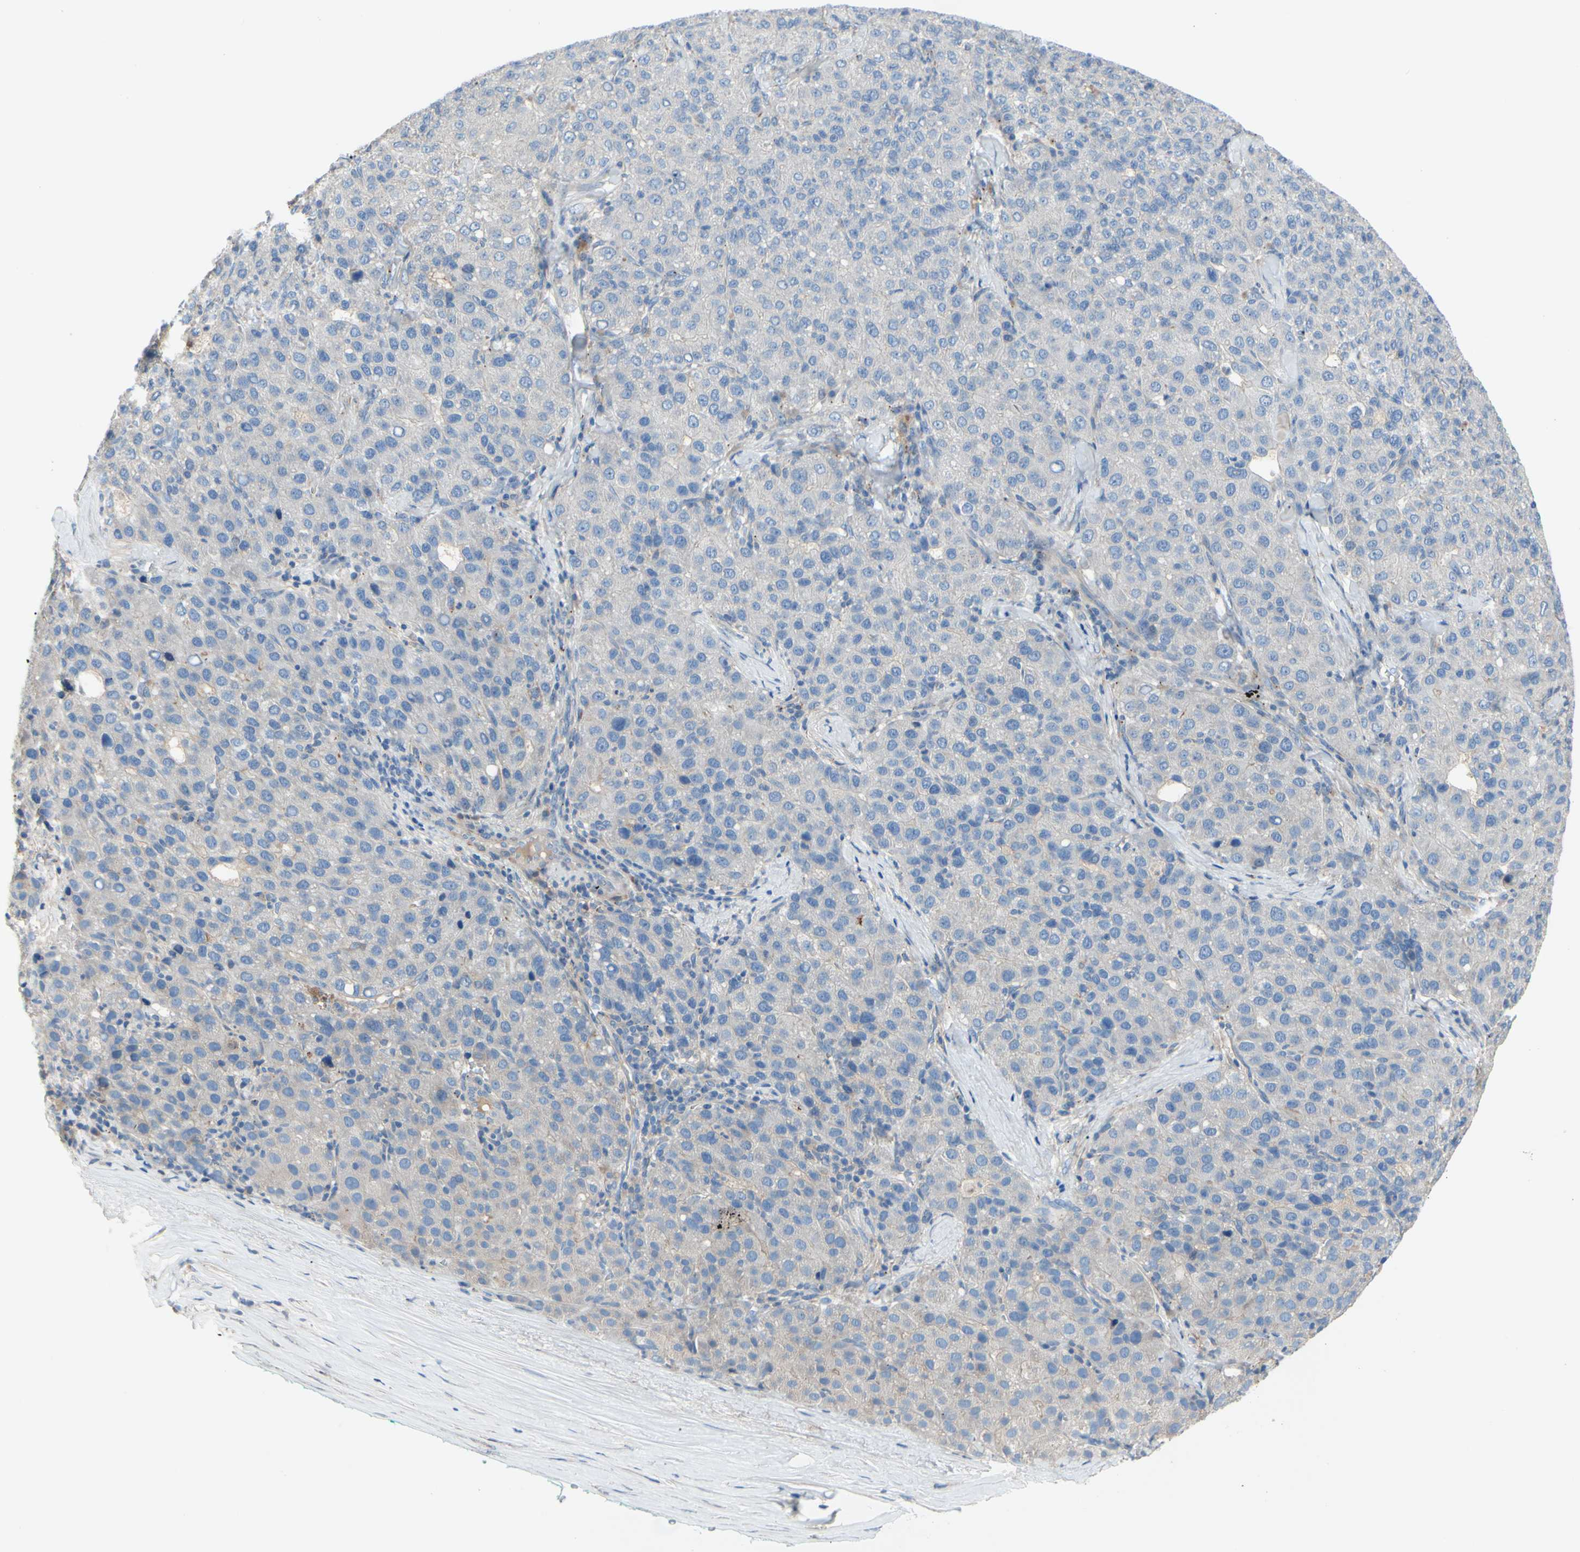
{"staining": {"intensity": "negative", "quantity": "none", "location": "none"}, "tissue": "liver cancer", "cell_type": "Tumor cells", "image_type": "cancer", "snomed": [{"axis": "morphology", "description": "Carcinoma, Hepatocellular, NOS"}, {"axis": "topography", "description": "Liver"}], "caption": "Hepatocellular carcinoma (liver) was stained to show a protein in brown. There is no significant positivity in tumor cells.", "gene": "TMEM59L", "patient": {"sex": "male", "age": 65}}